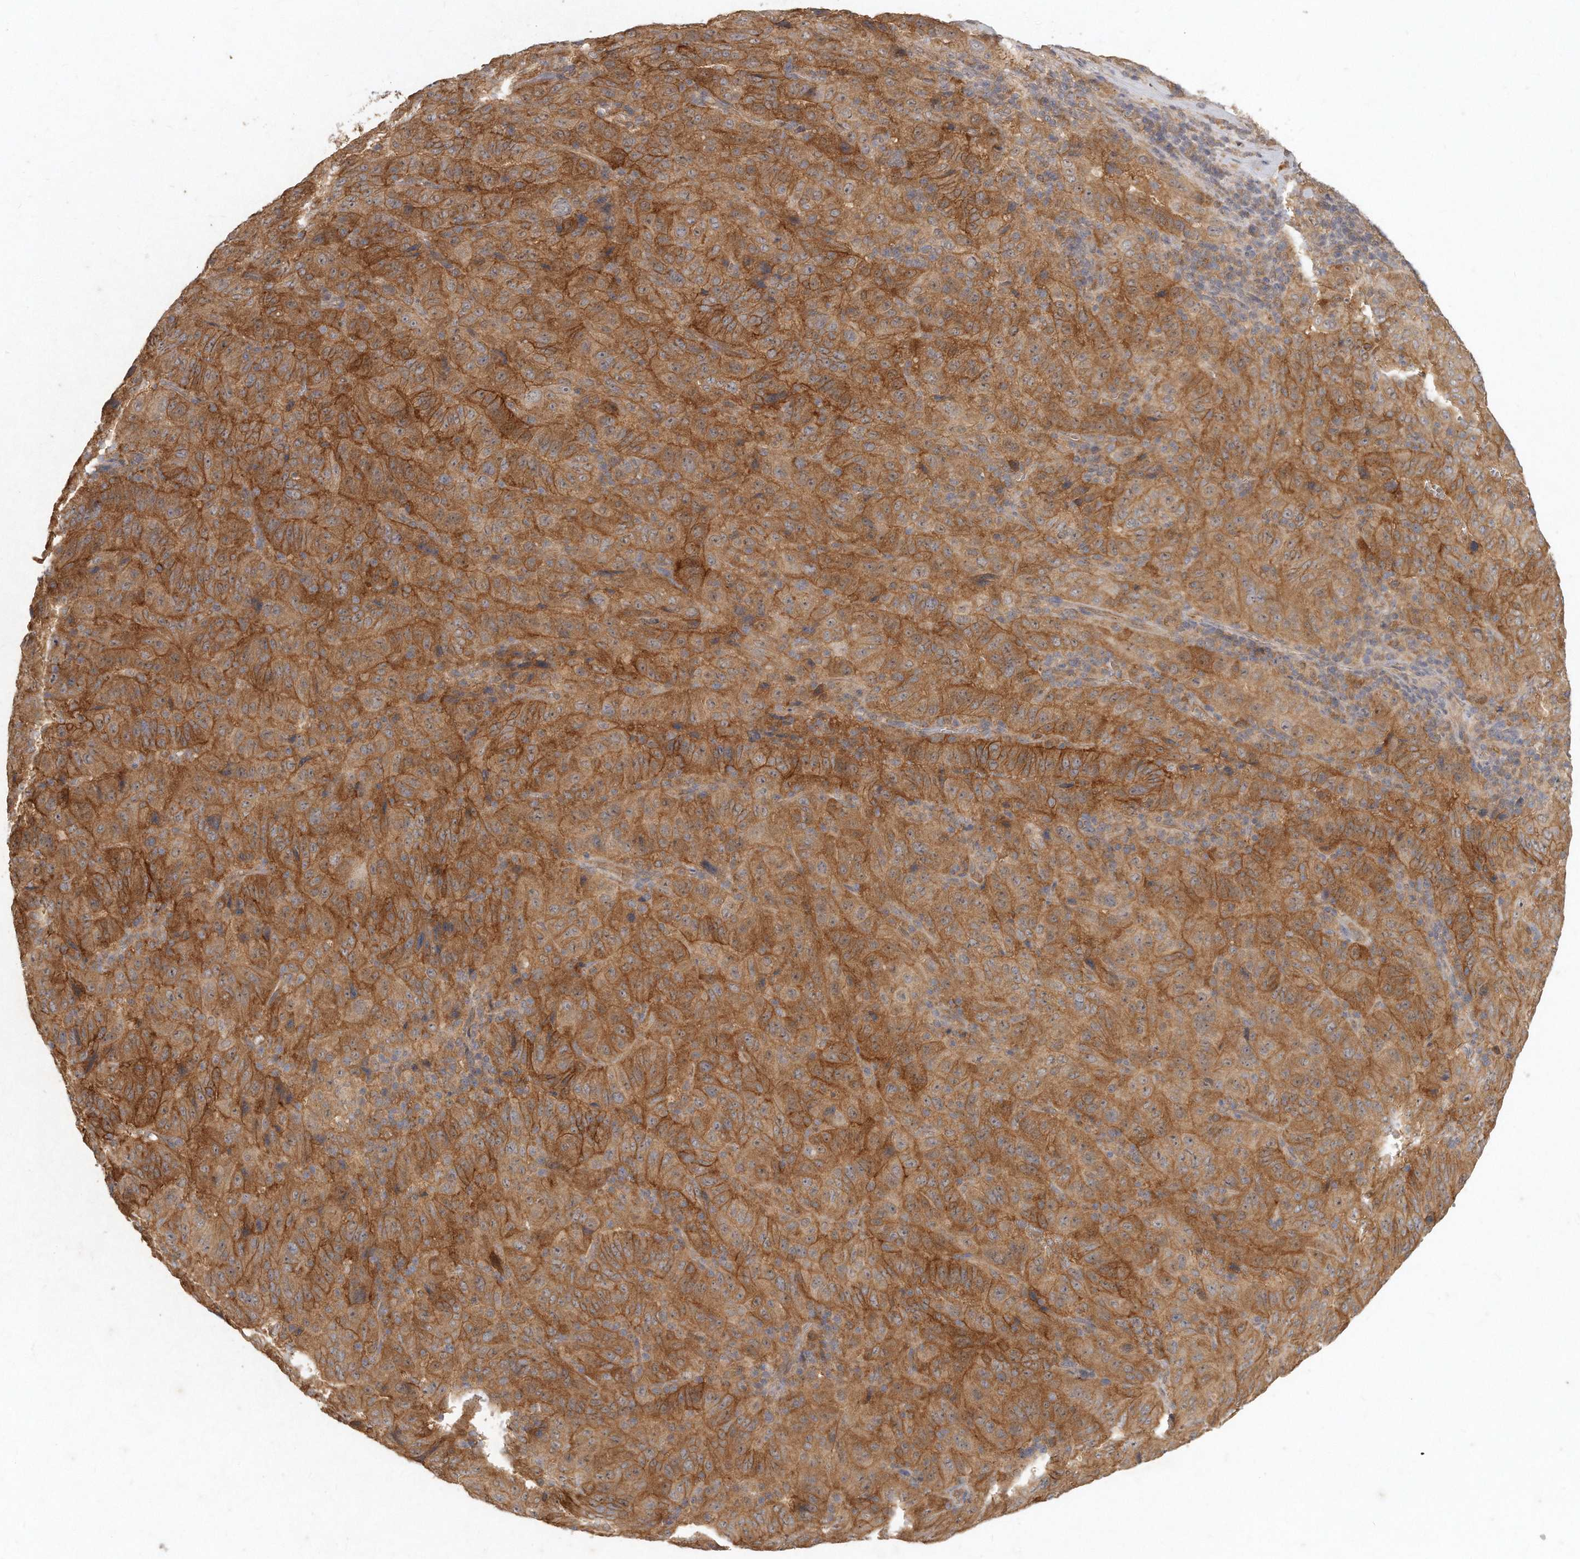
{"staining": {"intensity": "moderate", "quantity": ">75%", "location": "cytoplasmic/membranous"}, "tissue": "pancreatic cancer", "cell_type": "Tumor cells", "image_type": "cancer", "snomed": [{"axis": "morphology", "description": "Adenocarcinoma, NOS"}, {"axis": "topography", "description": "Pancreas"}], "caption": "Immunohistochemistry photomicrograph of neoplastic tissue: adenocarcinoma (pancreatic) stained using IHC shows medium levels of moderate protein expression localized specifically in the cytoplasmic/membranous of tumor cells, appearing as a cytoplasmic/membranous brown color.", "gene": "LGALS8", "patient": {"sex": "male", "age": 63}}